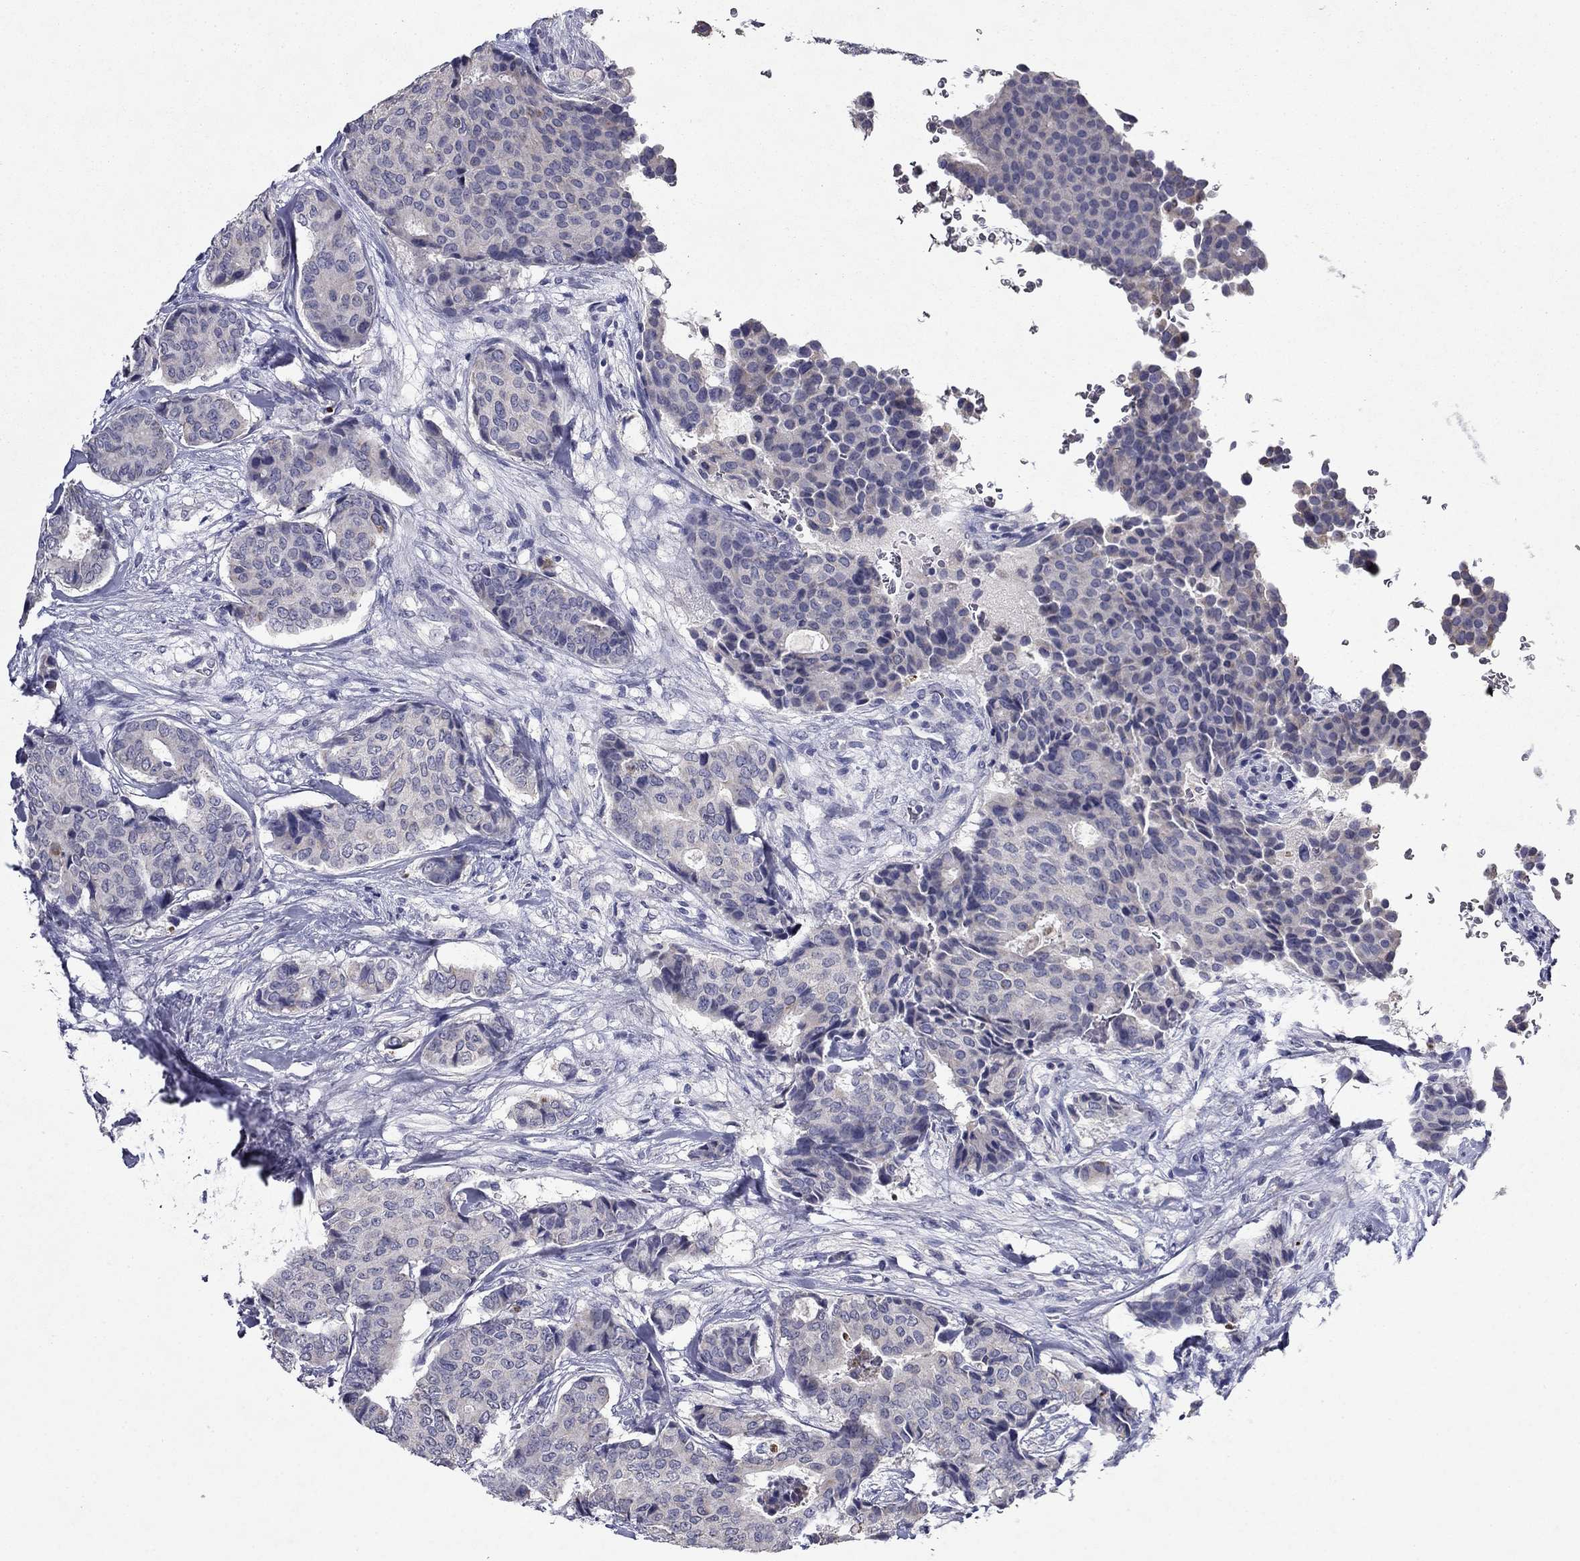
{"staining": {"intensity": "negative", "quantity": "none", "location": "none"}, "tissue": "breast cancer", "cell_type": "Tumor cells", "image_type": "cancer", "snomed": [{"axis": "morphology", "description": "Duct carcinoma"}, {"axis": "topography", "description": "Breast"}], "caption": "Immunohistochemistry (IHC) of human breast cancer demonstrates no positivity in tumor cells.", "gene": "IRF5", "patient": {"sex": "female", "age": 75}}